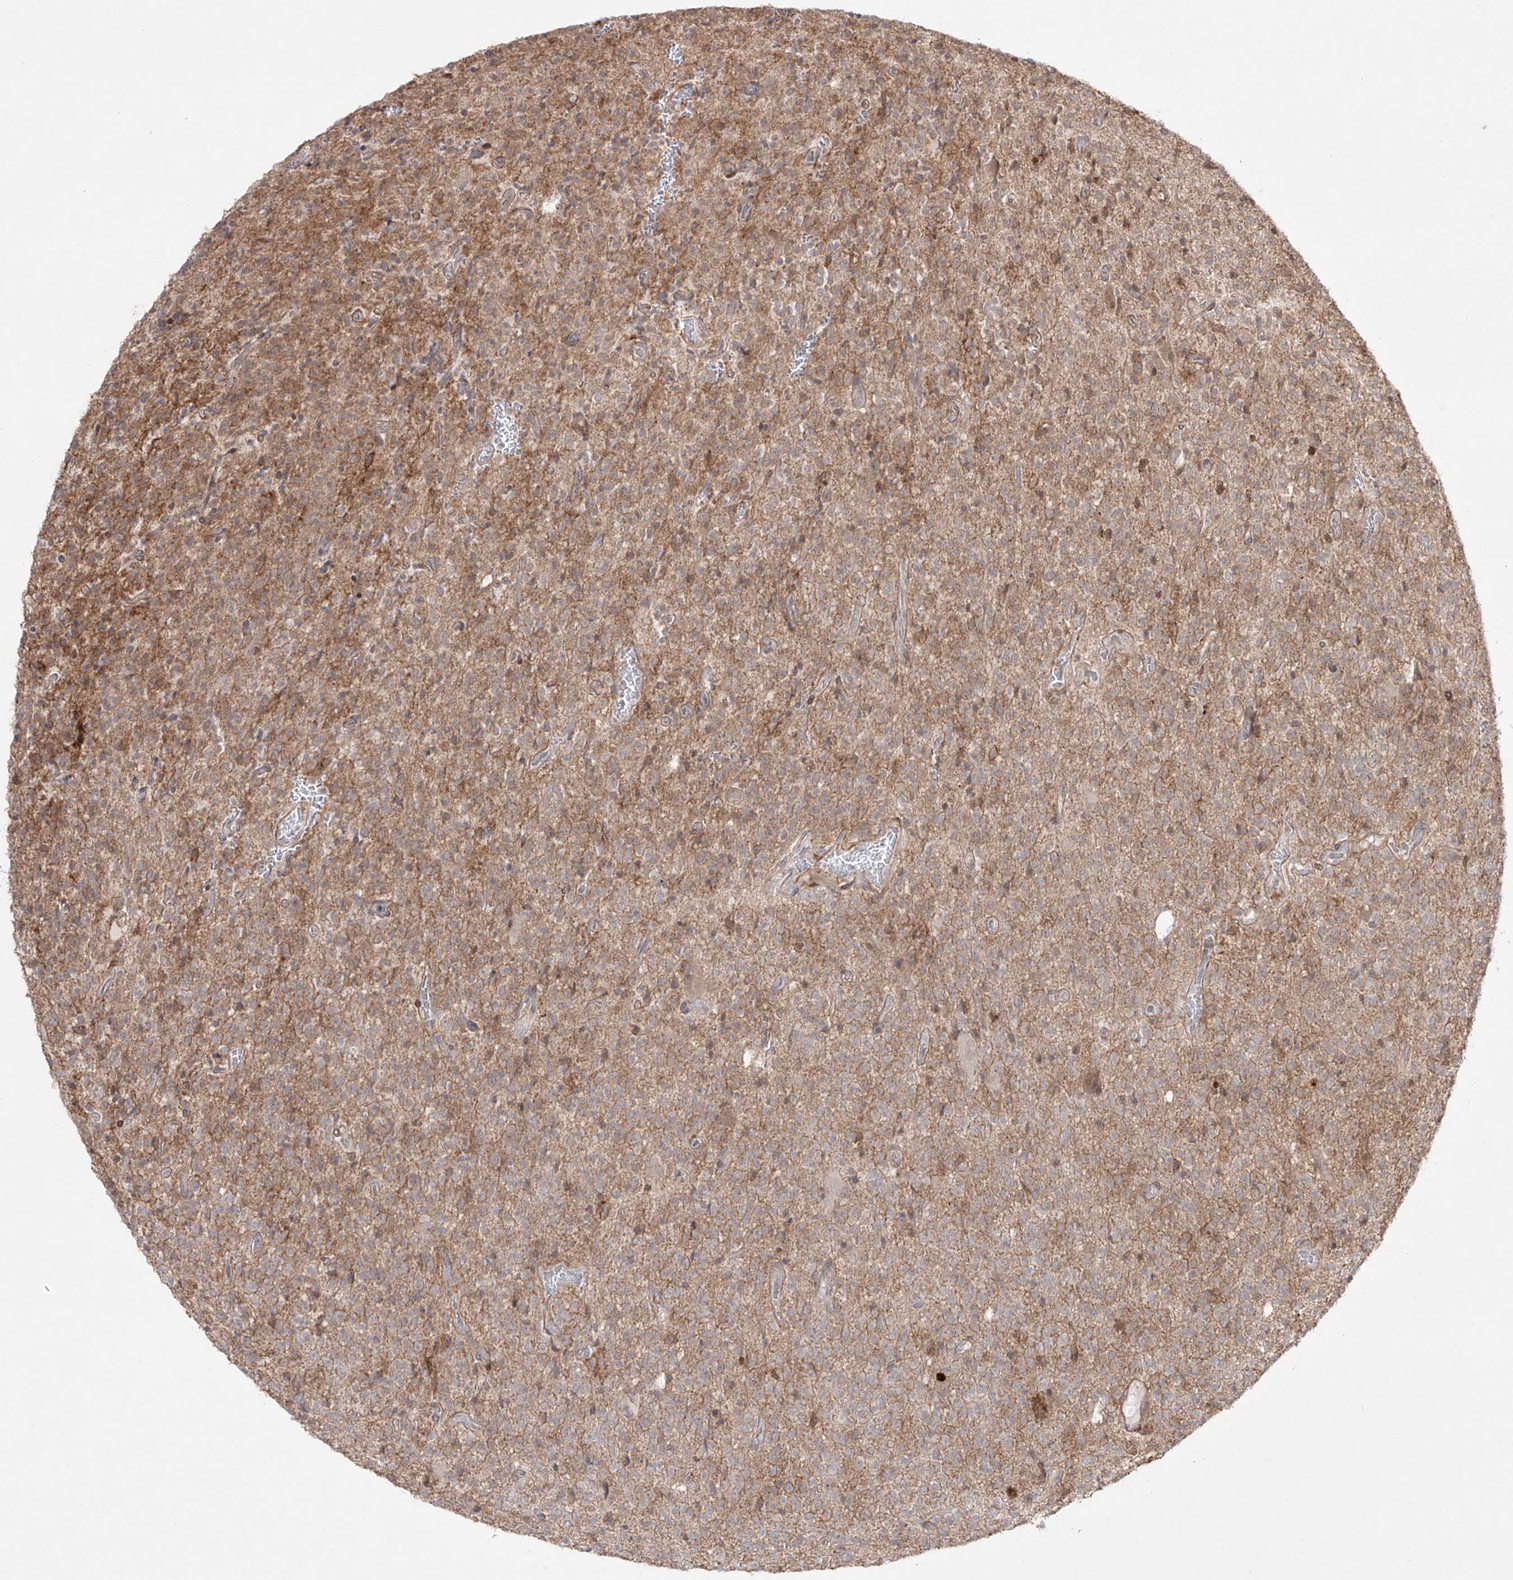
{"staining": {"intensity": "weak", "quantity": "25%-75%", "location": "cytoplasmic/membranous"}, "tissue": "glioma", "cell_type": "Tumor cells", "image_type": "cancer", "snomed": [{"axis": "morphology", "description": "Glioma, malignant, High grade"}, {"axis": "topography", "description": "Brain"}], "caption": "The micrograph demonstrates immunohistochemical staining of glioma. There is weak cytoplasmic/membranous staining is identified in approximately 25%-75% of tumor cells. (DAB IHC with brightfield microscopy, high magnification).", "gene": "KDM1B", "patient": {"sex": "male", "age": 34}}